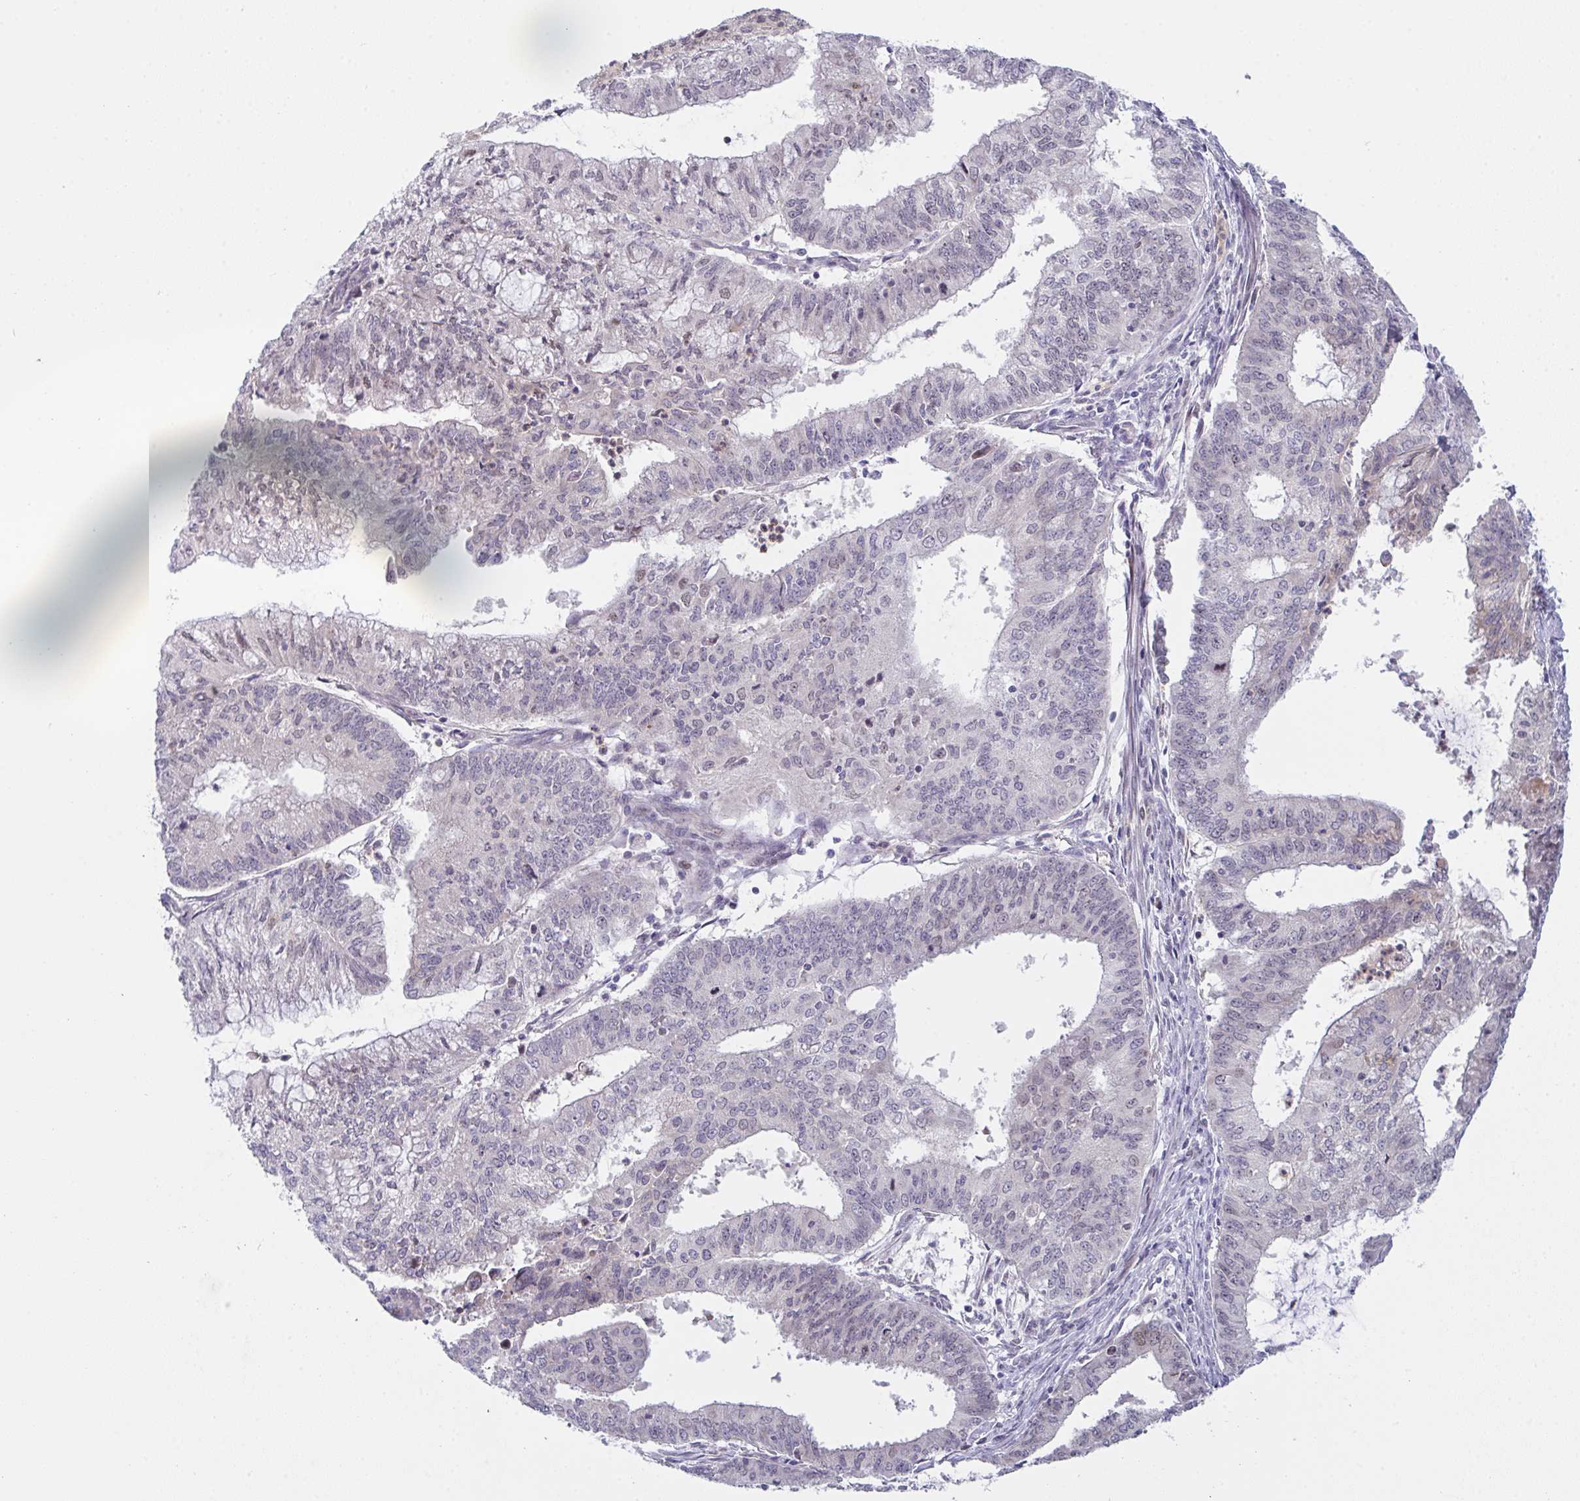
{"staining": {"intensity": "weak", "quantity": "<25%", "location": "nuclear"}, "tissue": "endometrial cancer", "cell_type": "Tumor cells", "image_type": "cancer", "snomed": [{"axis": "morphology", "description": "Adenocarcinoma, NOS"}, {"axis": "topography", "description": "Endometrium"}], "caption": "IHC of endometrial cancer (adenocarcinoma) displays no positivity in tumor cells.", "gene": "RBM18", "patient": {"sex": "female", "age": 61}}